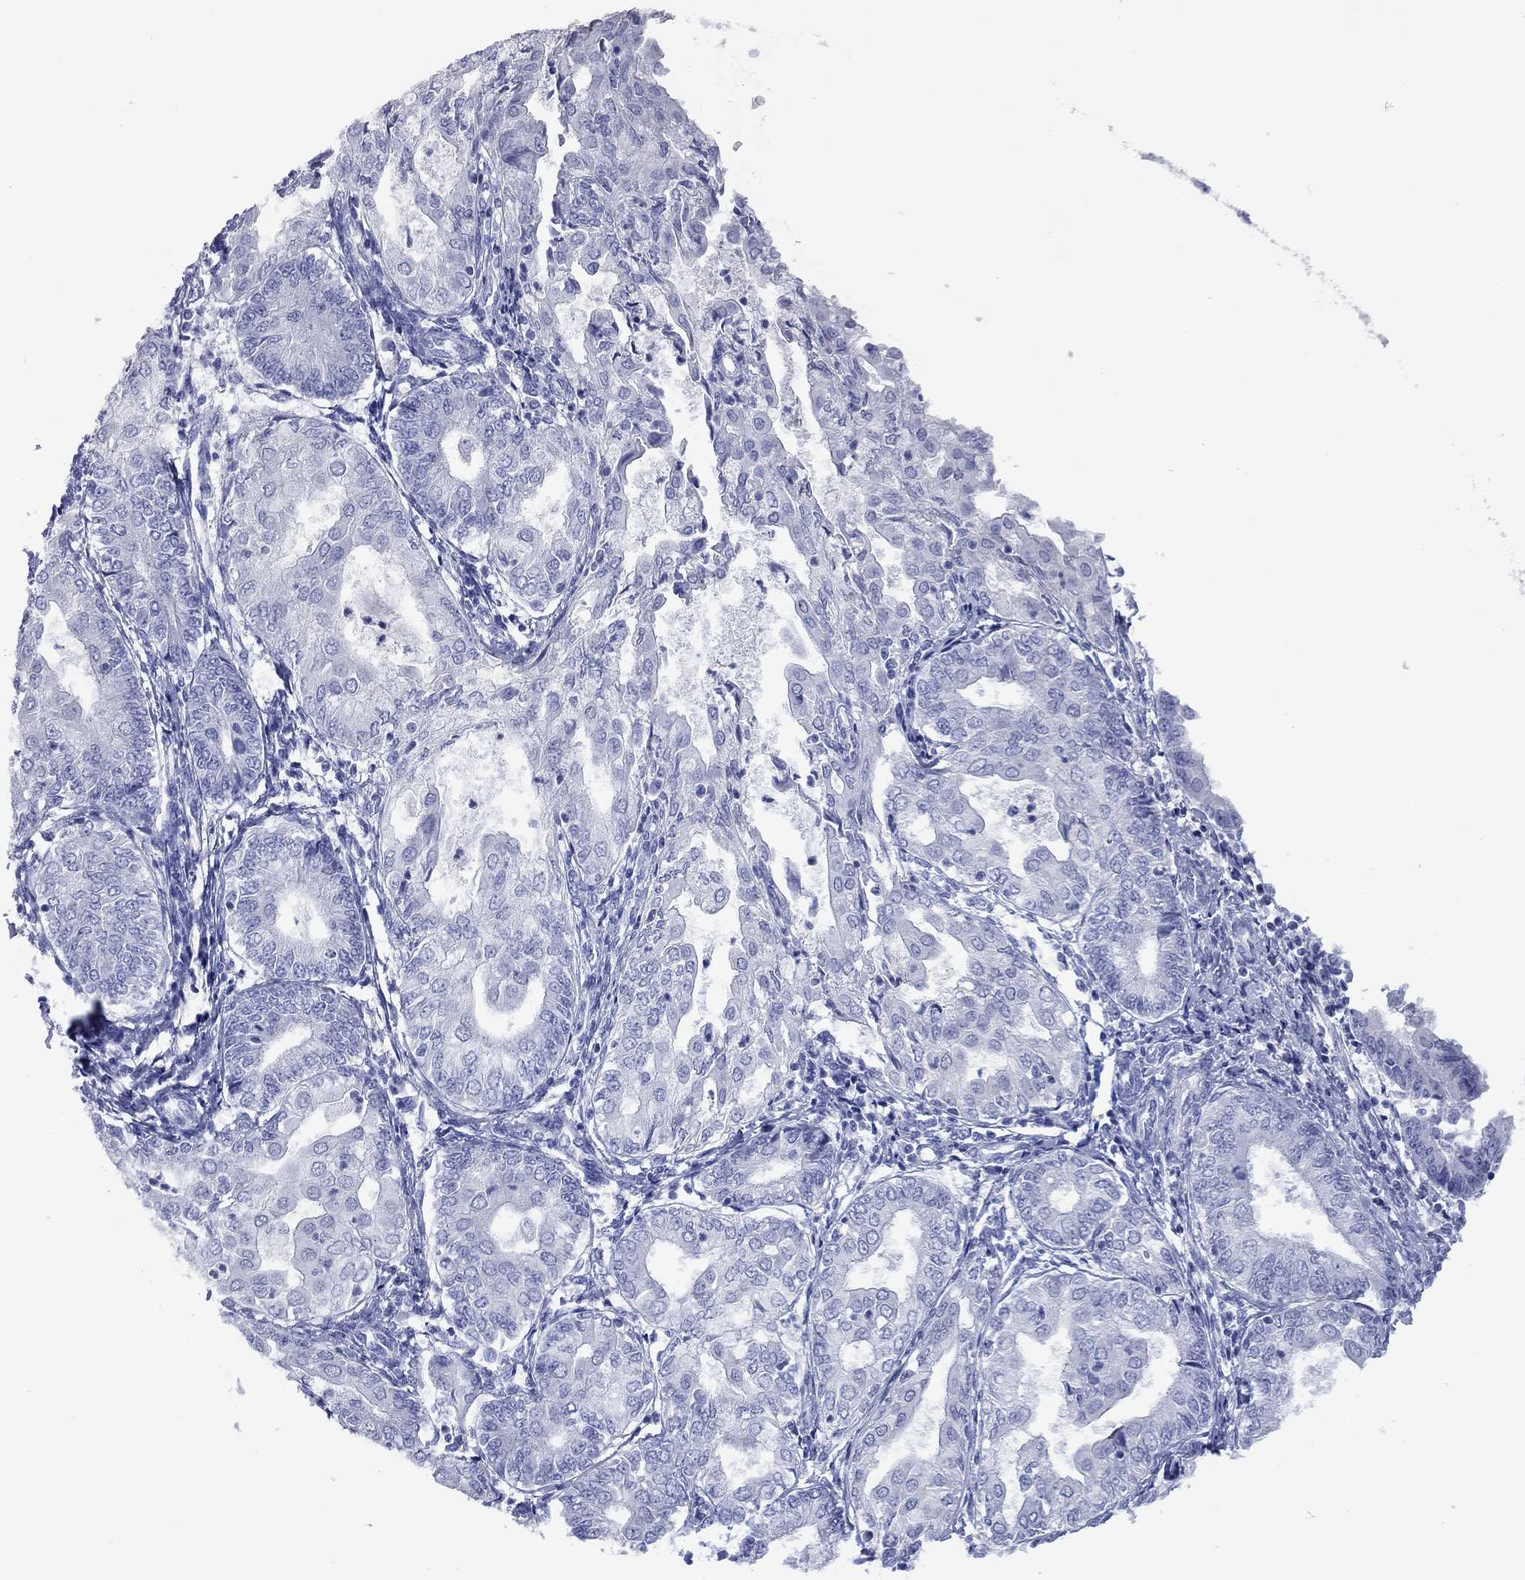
{"staining": {"intensity": "negative", "quantity": "none", "location": "none"}, "tissue": "endometrial cancer", "cell_type": "Tumor cells", "image_type": "cancer", "snomed": [{"axis": "morphology", "description": "Adenocarcinoma, NOS"}, {"axis": "topography", "description": "Endometrium"}], "caption": "DAB (3,3'-diaminobenzidine) immunohistochemical staining of human adenocarcinoma (endometrial) reveals no significant positivity in tumor cells.", "gene": "VSIG10", "patient": {"sex": "female", "age": 68}}